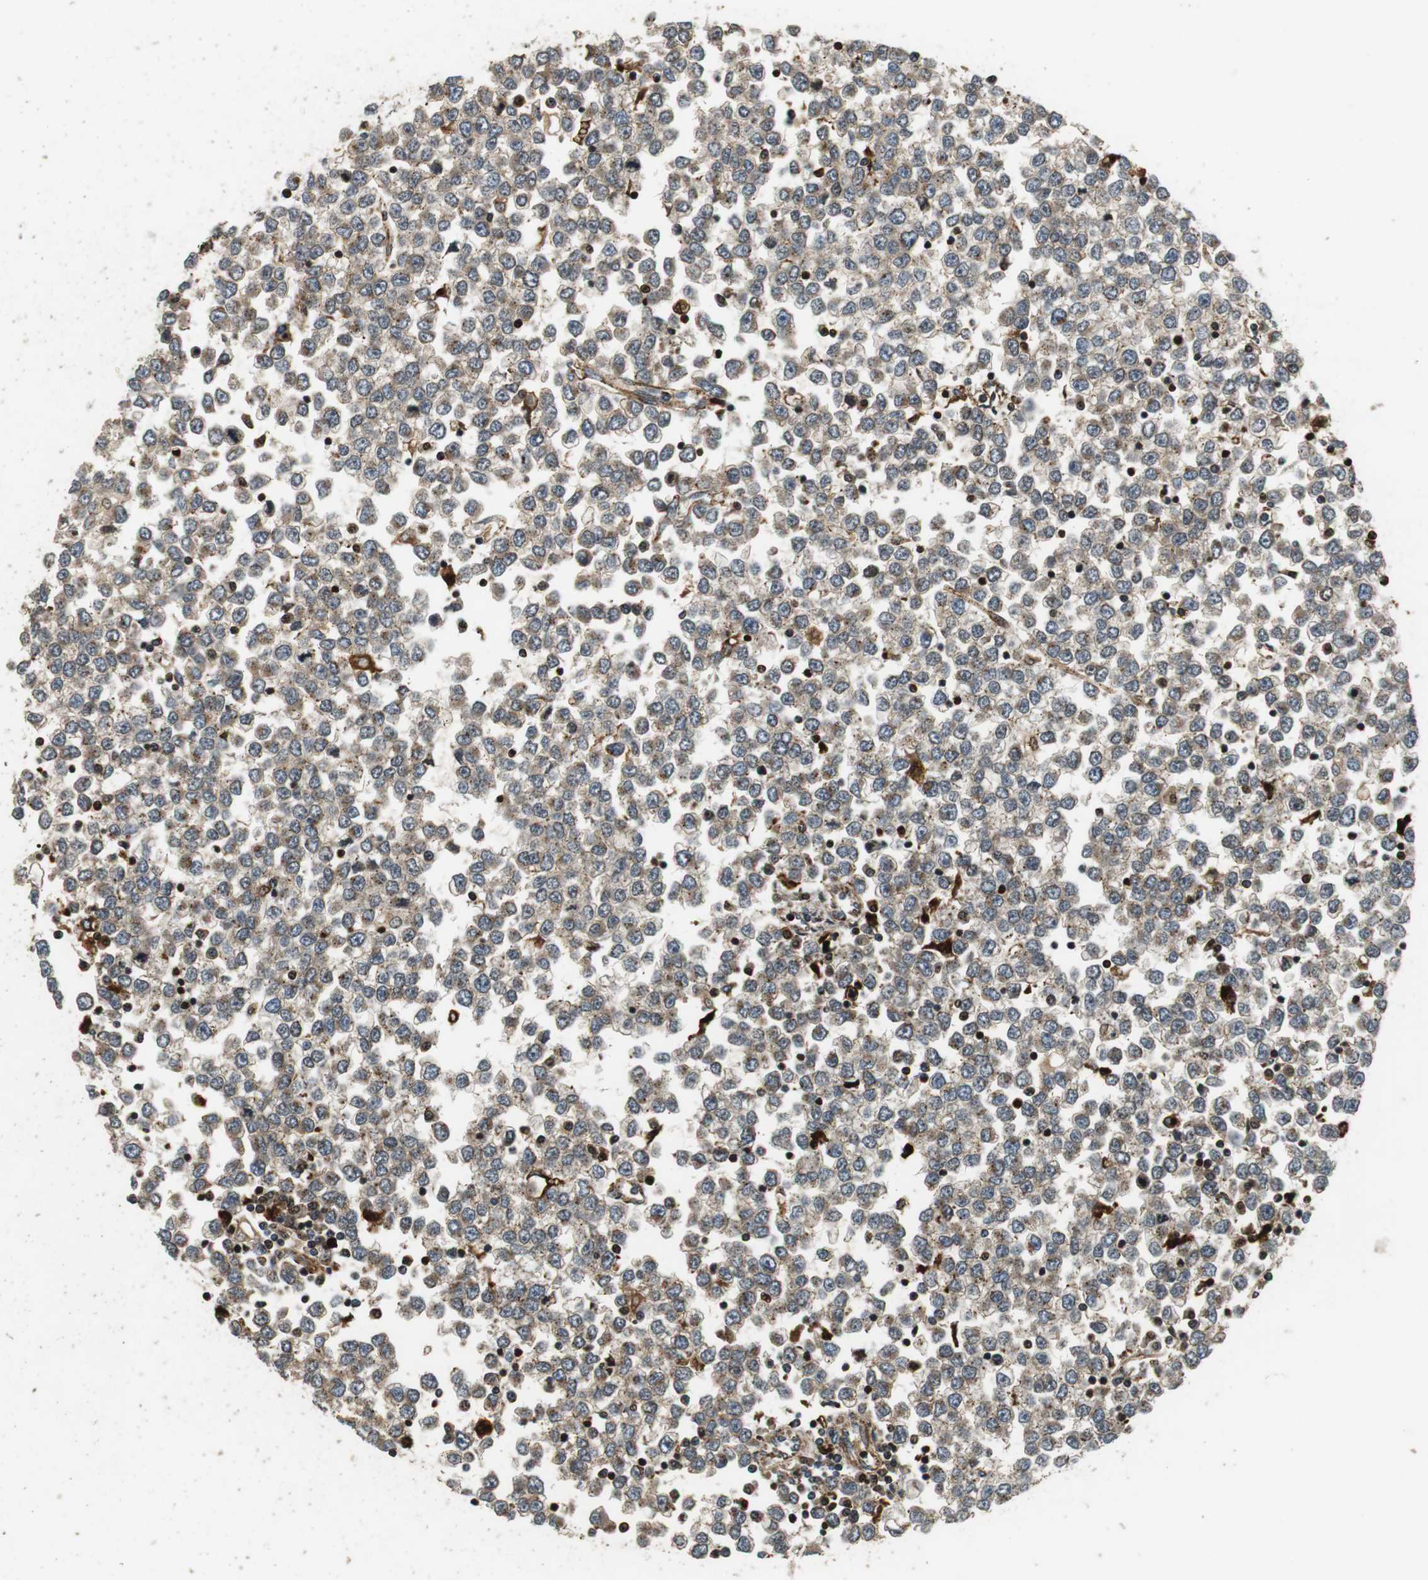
{"staining": {"intensity": "weak", "quantity": "25%-75%", "location": "cytoplasmic/membranous"}, "tissue": "testis cancer", "cell_type": "Tumor cells", "image_type": "cancer", "snomed": [{"axis": "morphology", "description": "Seminoma, NOS"}, {"axis": "topography", "description": "Testis"}], "caption": "The image reveals staining of testis cancer (seminoma), revealing weak cytoplasmic/membranous protein positivity (brown color) within tumor cells.", "gene": "TXNRD1", "patient": {"sex": "male", "age": 65}}